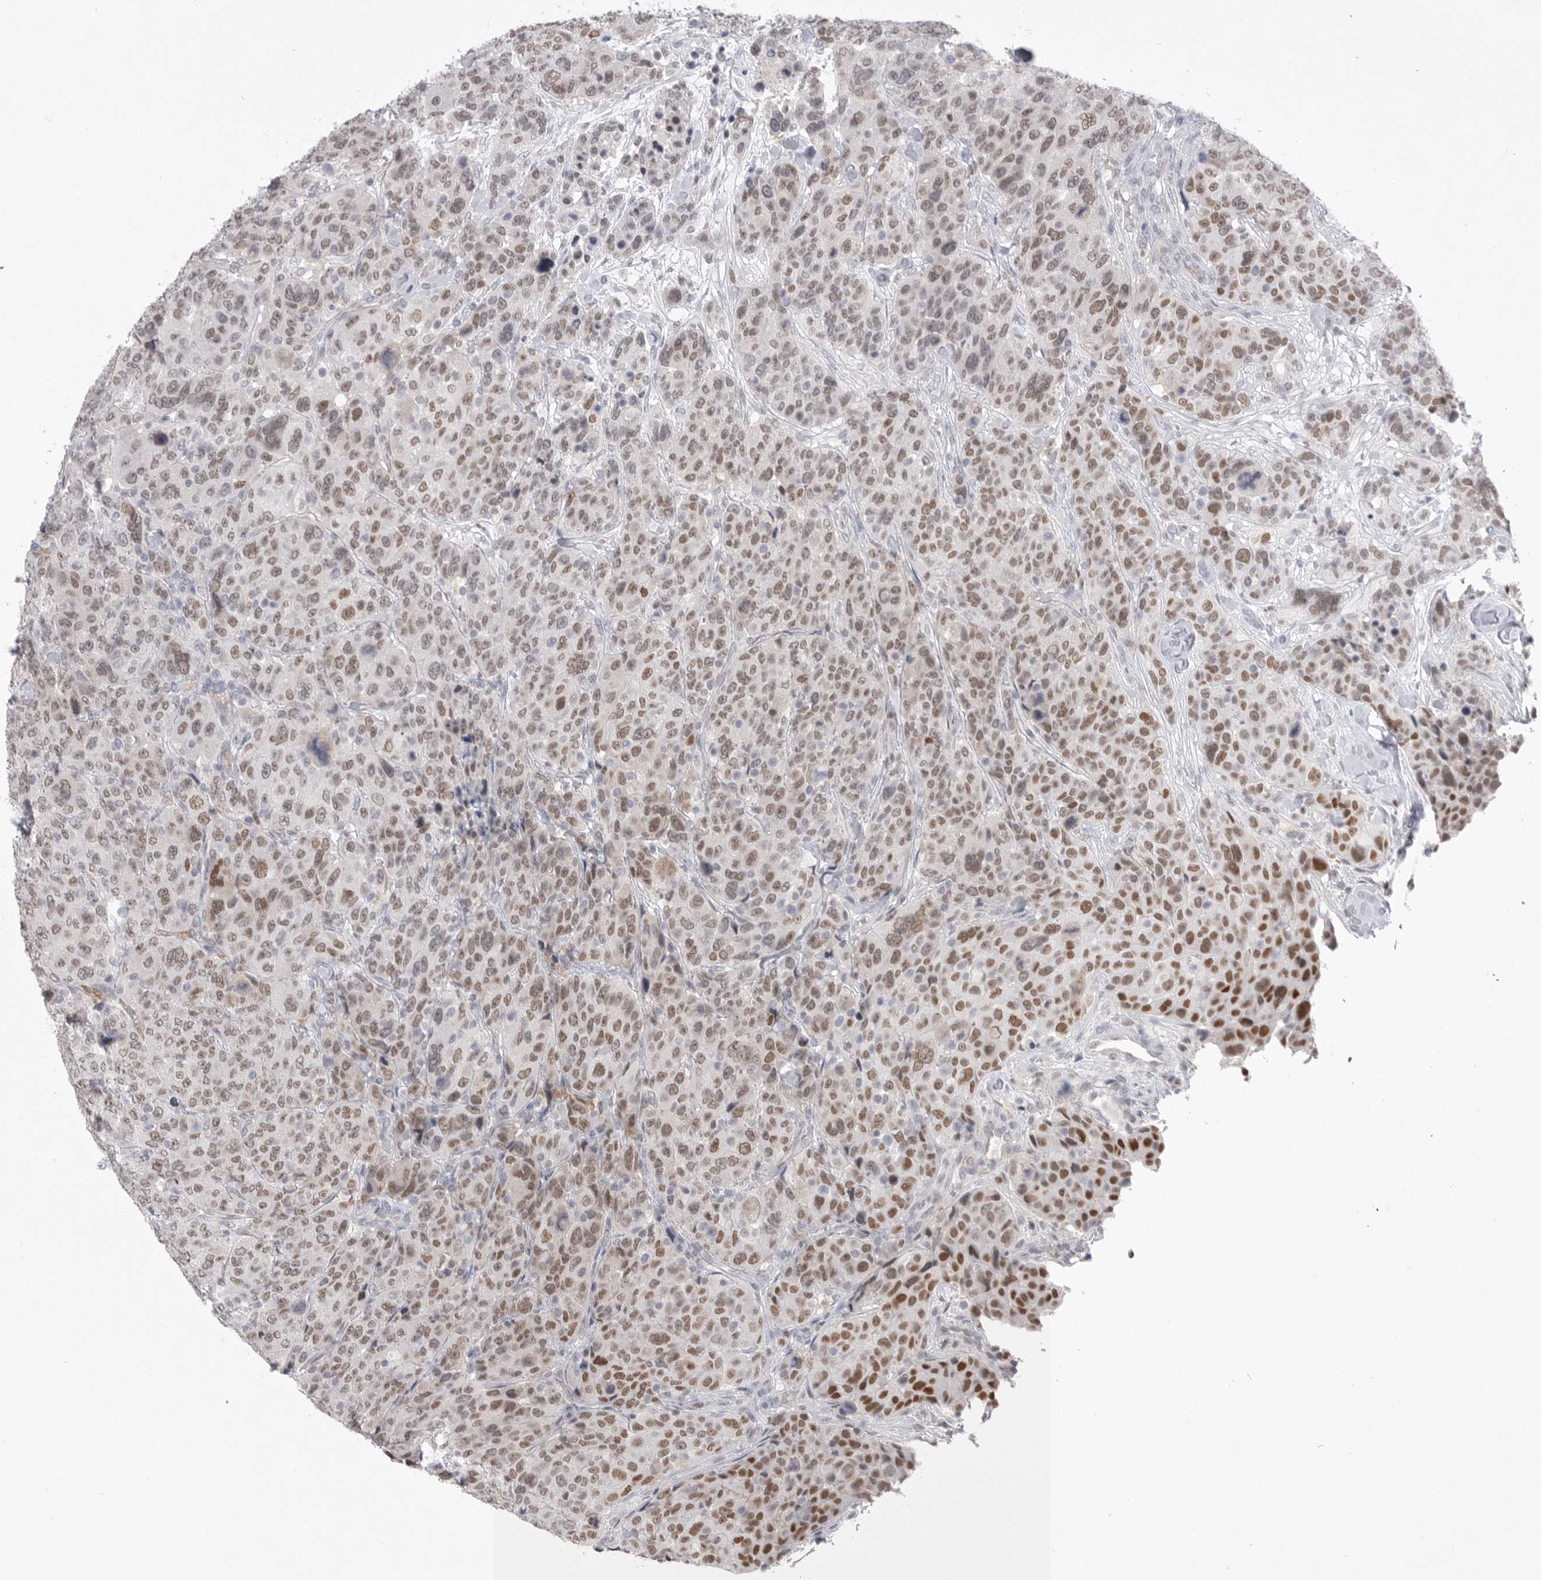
{"staining": {"intensity": "moderate", "quantity": ">75%", "location": "nuclear"}, "tissue": "breast cancer", "cell_type": "Tumor cells", "image_type": "cancer", "snomed": [{"axis": "morphology", "description": "Duct carcinoma"}, {"axis": "topography", "description": "Breast"}], "caption": "Human breast cancer (infiltrating ductal carcinoma) stained for a protein (brown) exhibits moderate nuclear positive staining in approximately >75% of tumor cells.", "gene": "ZBTB7B", "patient": {"sex": "female", "age": 37}}